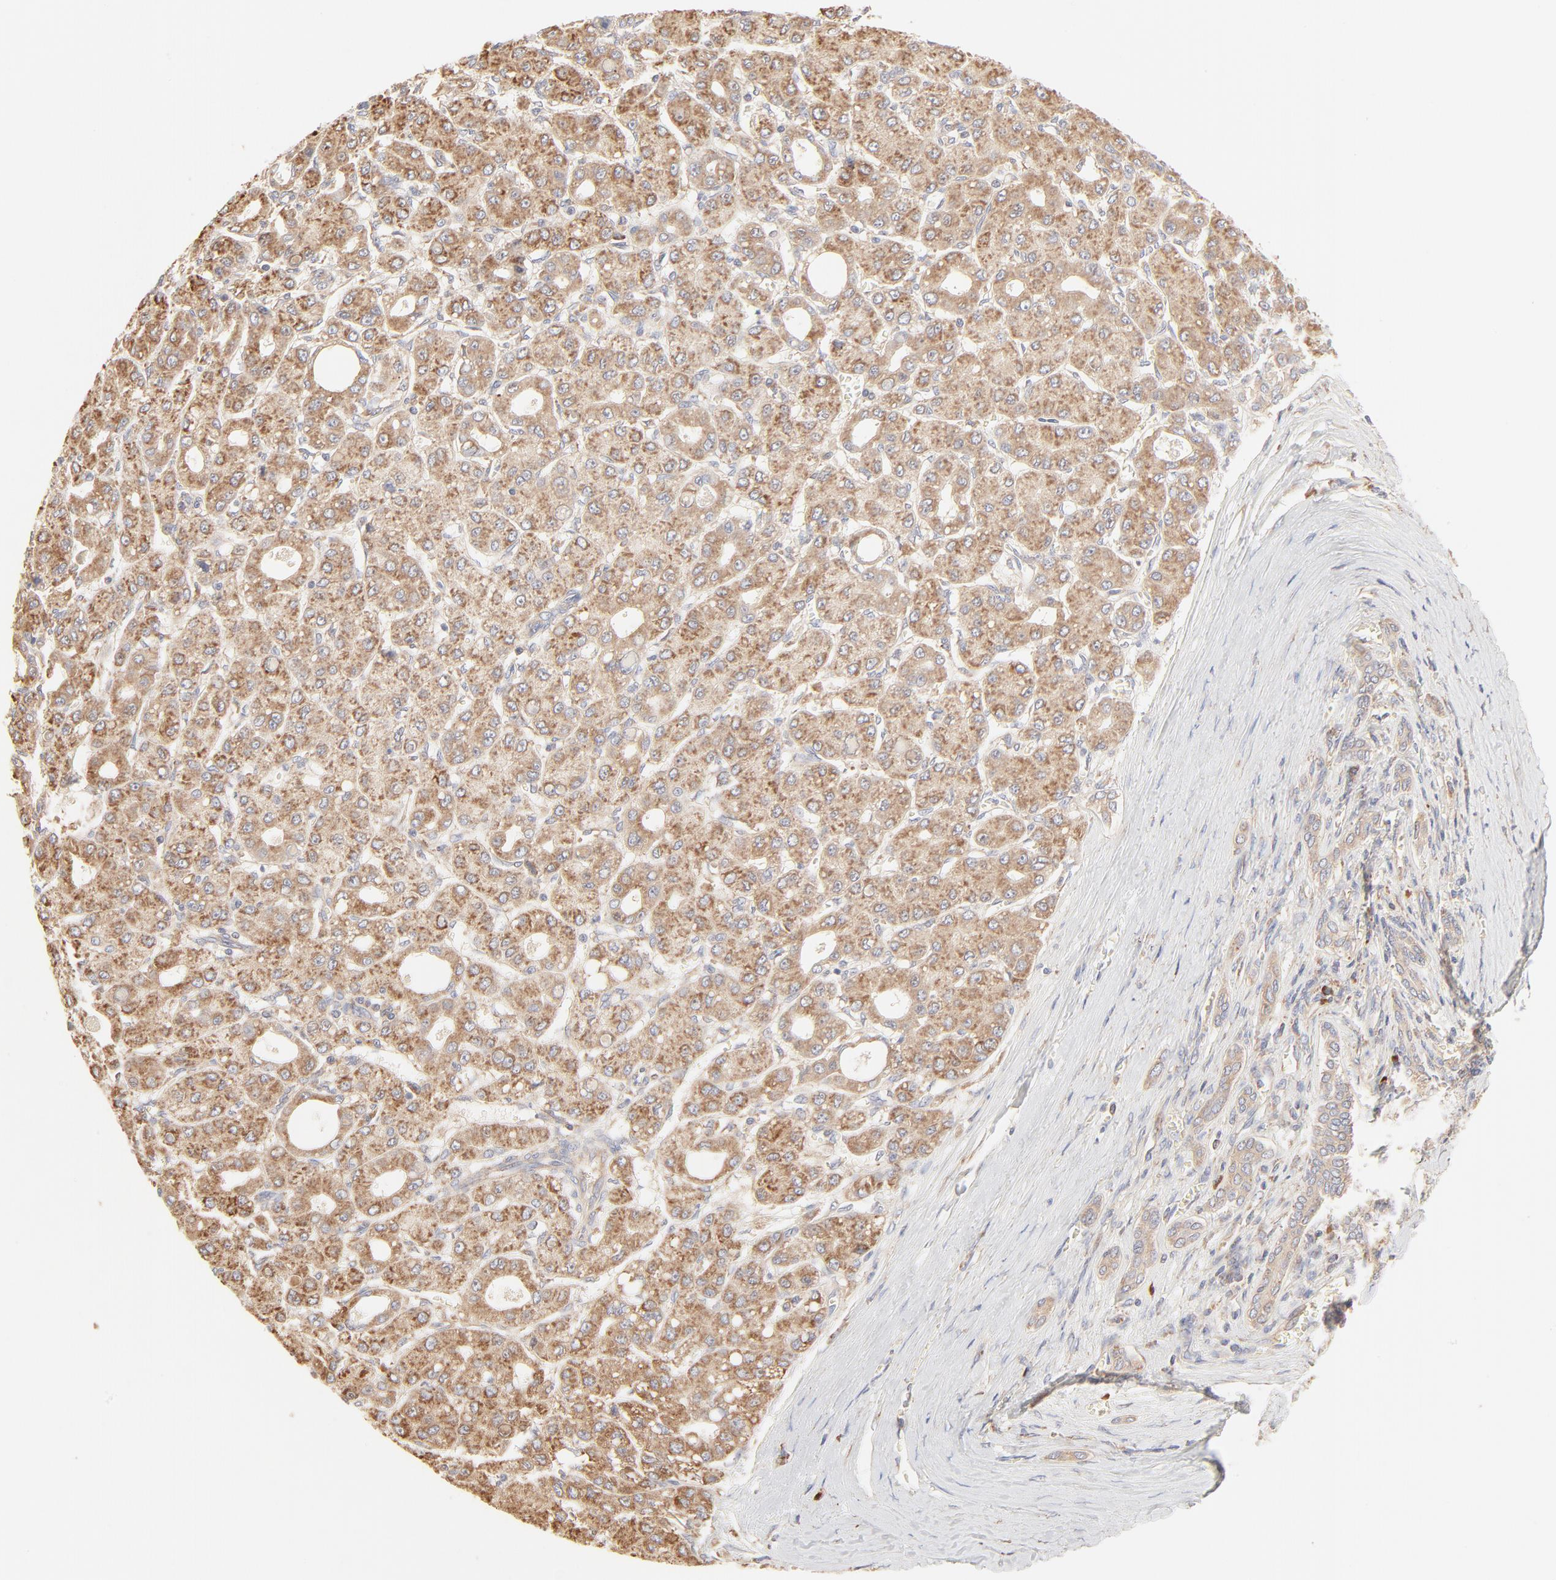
{"staining": {"intensity": "moderate", "quantity": ">75%", "location": "cytoplasmic/membranous"}, "tissue": "liver cancer", "cell_type": "Tumor cells", "image_type": "cancer", "snomed": [{"axis": "morphology", "description": "Carcinoma, Hepatocellular, NOS"}, {"axis": "topography", "description": "Liver"}], "caption": "Liver cancer stained with immunohistochemistry displays moderate cytoplasmic/membranous expression in approximately >75% of tumor cells. Ihc stains the protein in brown and the nuclei are stained blue.", "gene": "RPS20", "patient": {"sex": "male", "age": 69}}